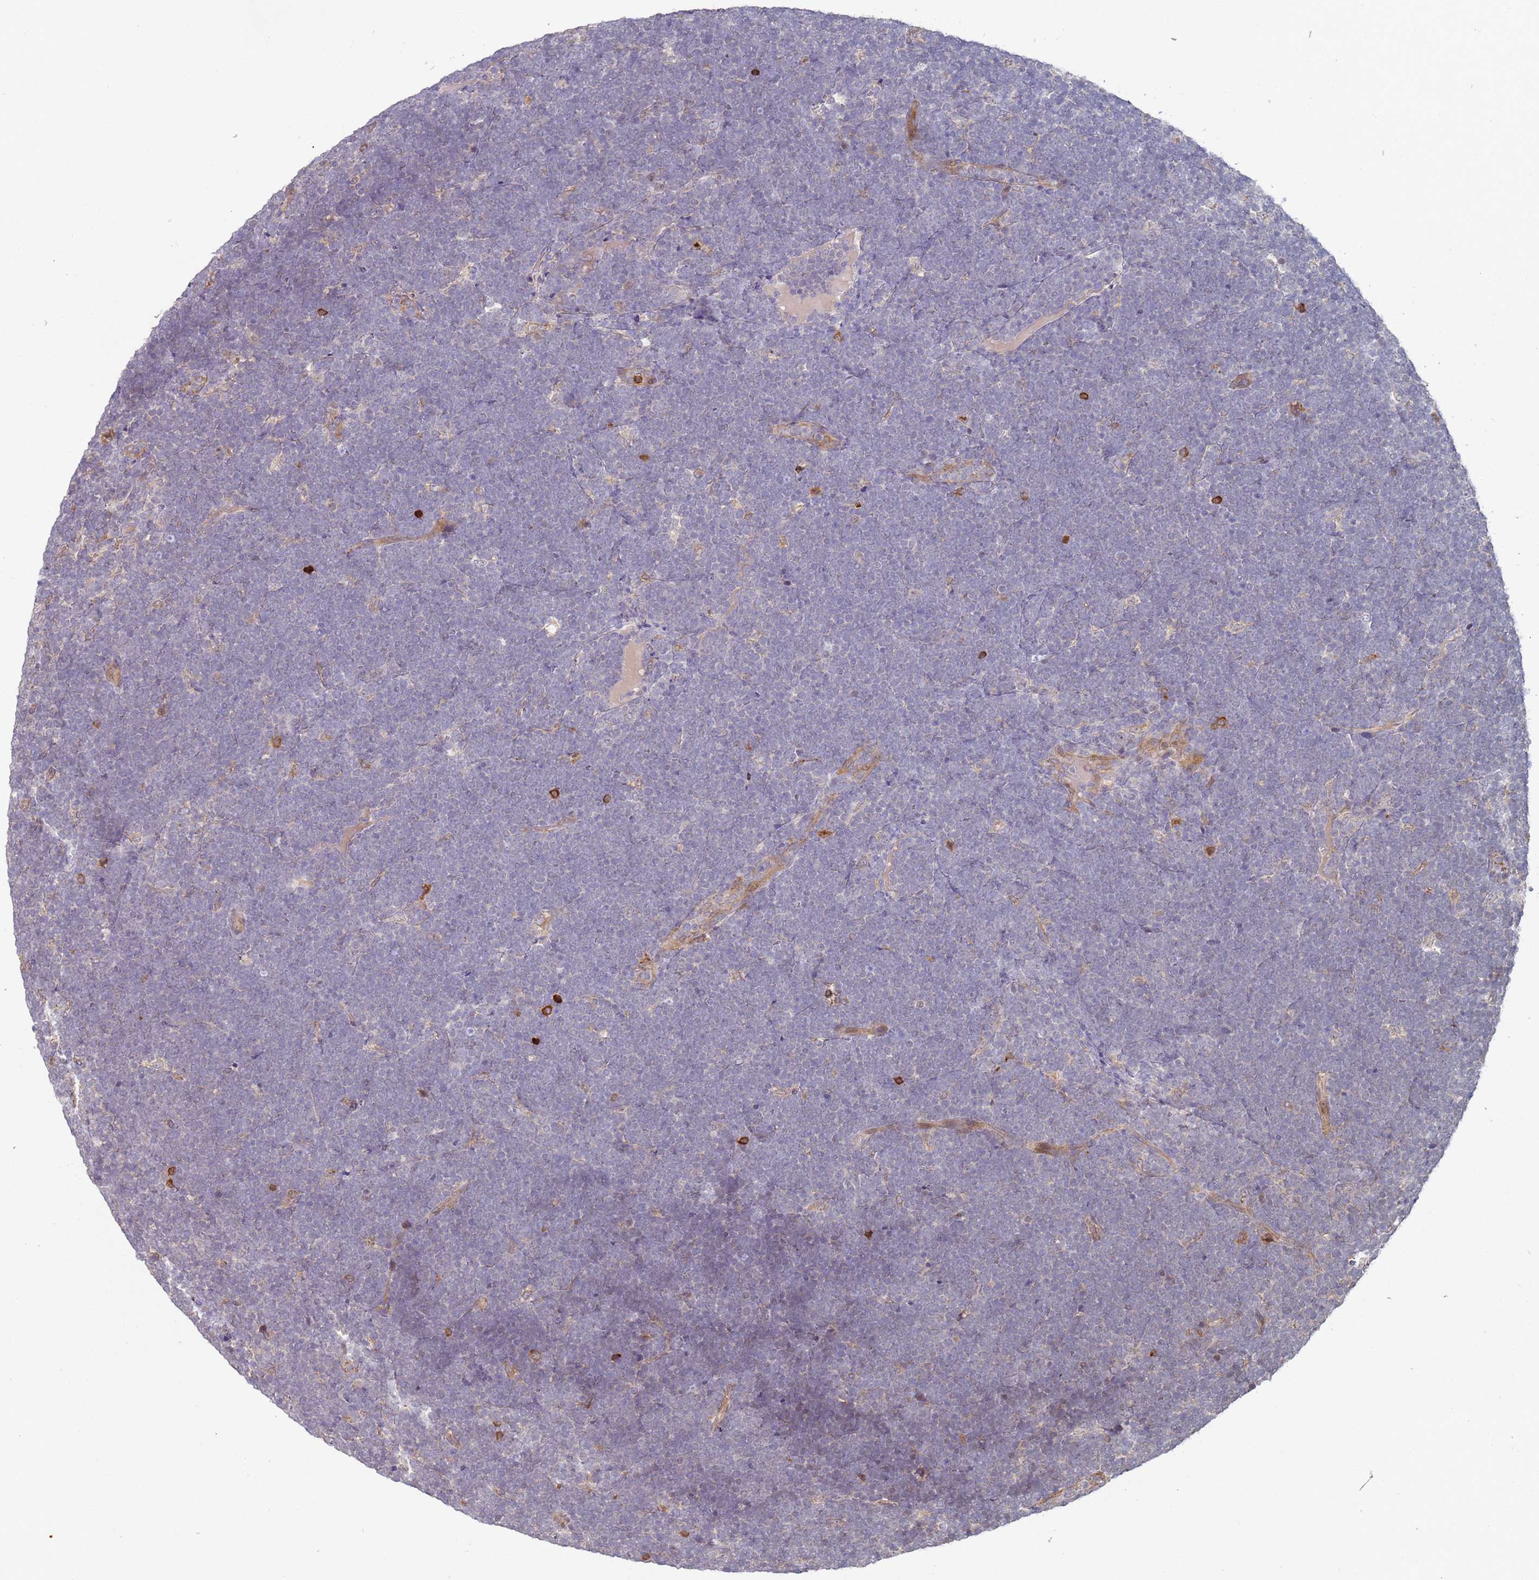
{"staining": {"intensity": "negative", "quantity": "none", "location": "none"}, "tissue": "lymphoma", "cell_type": "Tumor cells", "image_type": "cancer", "snomed": [{"axis": "morphology", "description": "Malignant lymphoma, non-Hodgkin's type, High grade"}, {"axis": "topography", "description": "Lymph node"}], "caption": "An immunohistochemistry micrograph of malignant lymphoma, non-Hodgkin's type (high-grade) is shown. There is no staining in tumor cells of malignant lymphoma, non-Hodgkin's type (high-grade).", "gene": "MPEG1", "patient": {"sex": "male", "age": 13}}